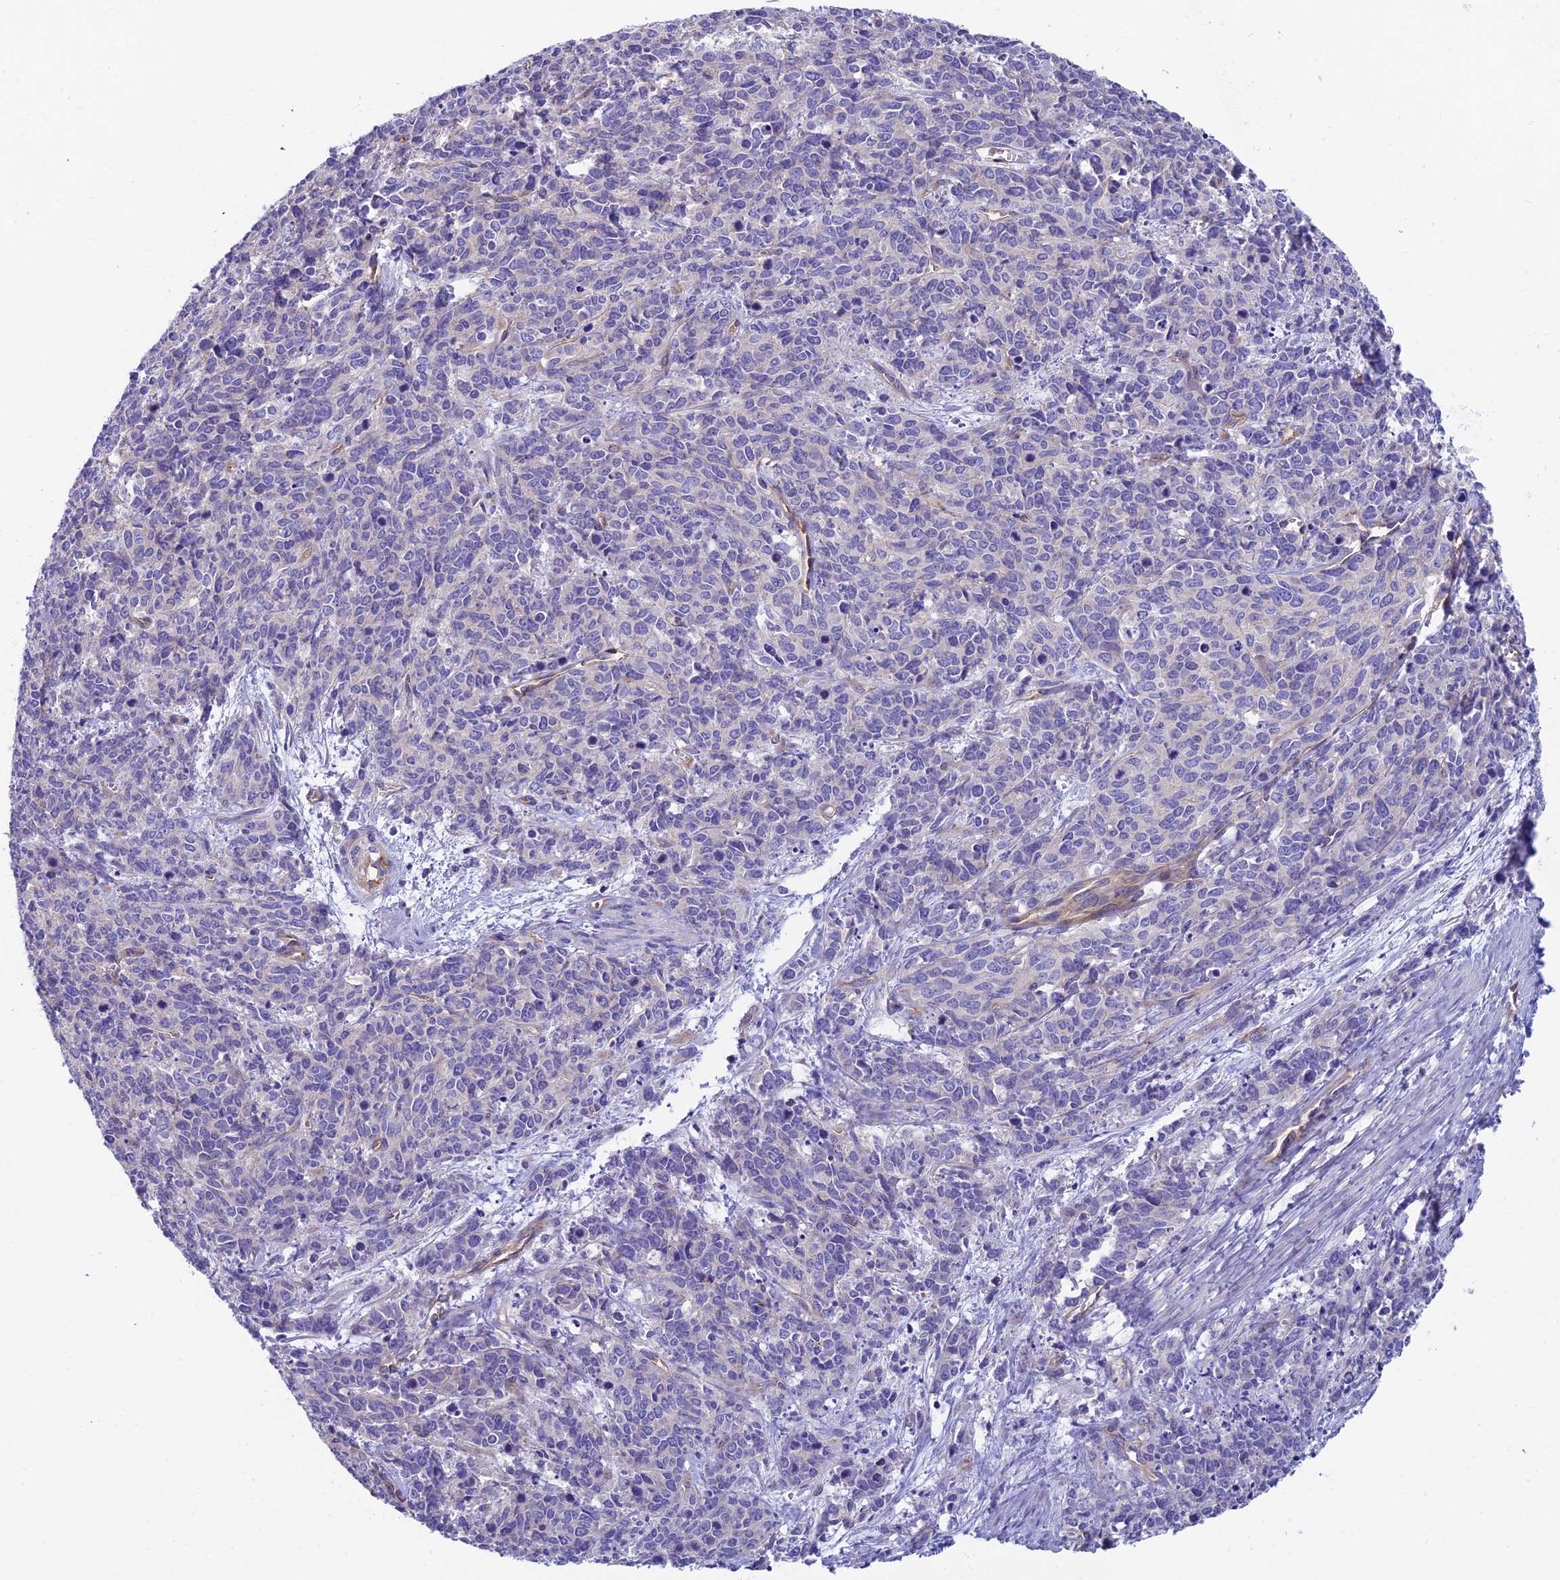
{"staining": {"intensity": "negative", "quantity": "none", "location": "none"}, "tissue": "cervical cancer", "cell_type": "Tumor cells", "image_type": "cancer", "snomed": [{"axis": "morphology", "description": "Squamous cell carcinoma, NOS"}, {"axis": "topography", "description": "Cervix"}], "caption": "A micrograph of squamous cell carcinoma (cervical) stained for a protein displays no brown staining in tumor cells.", "gene": "PPFIA3", "patient": {"sex": "female", "age": 60}}